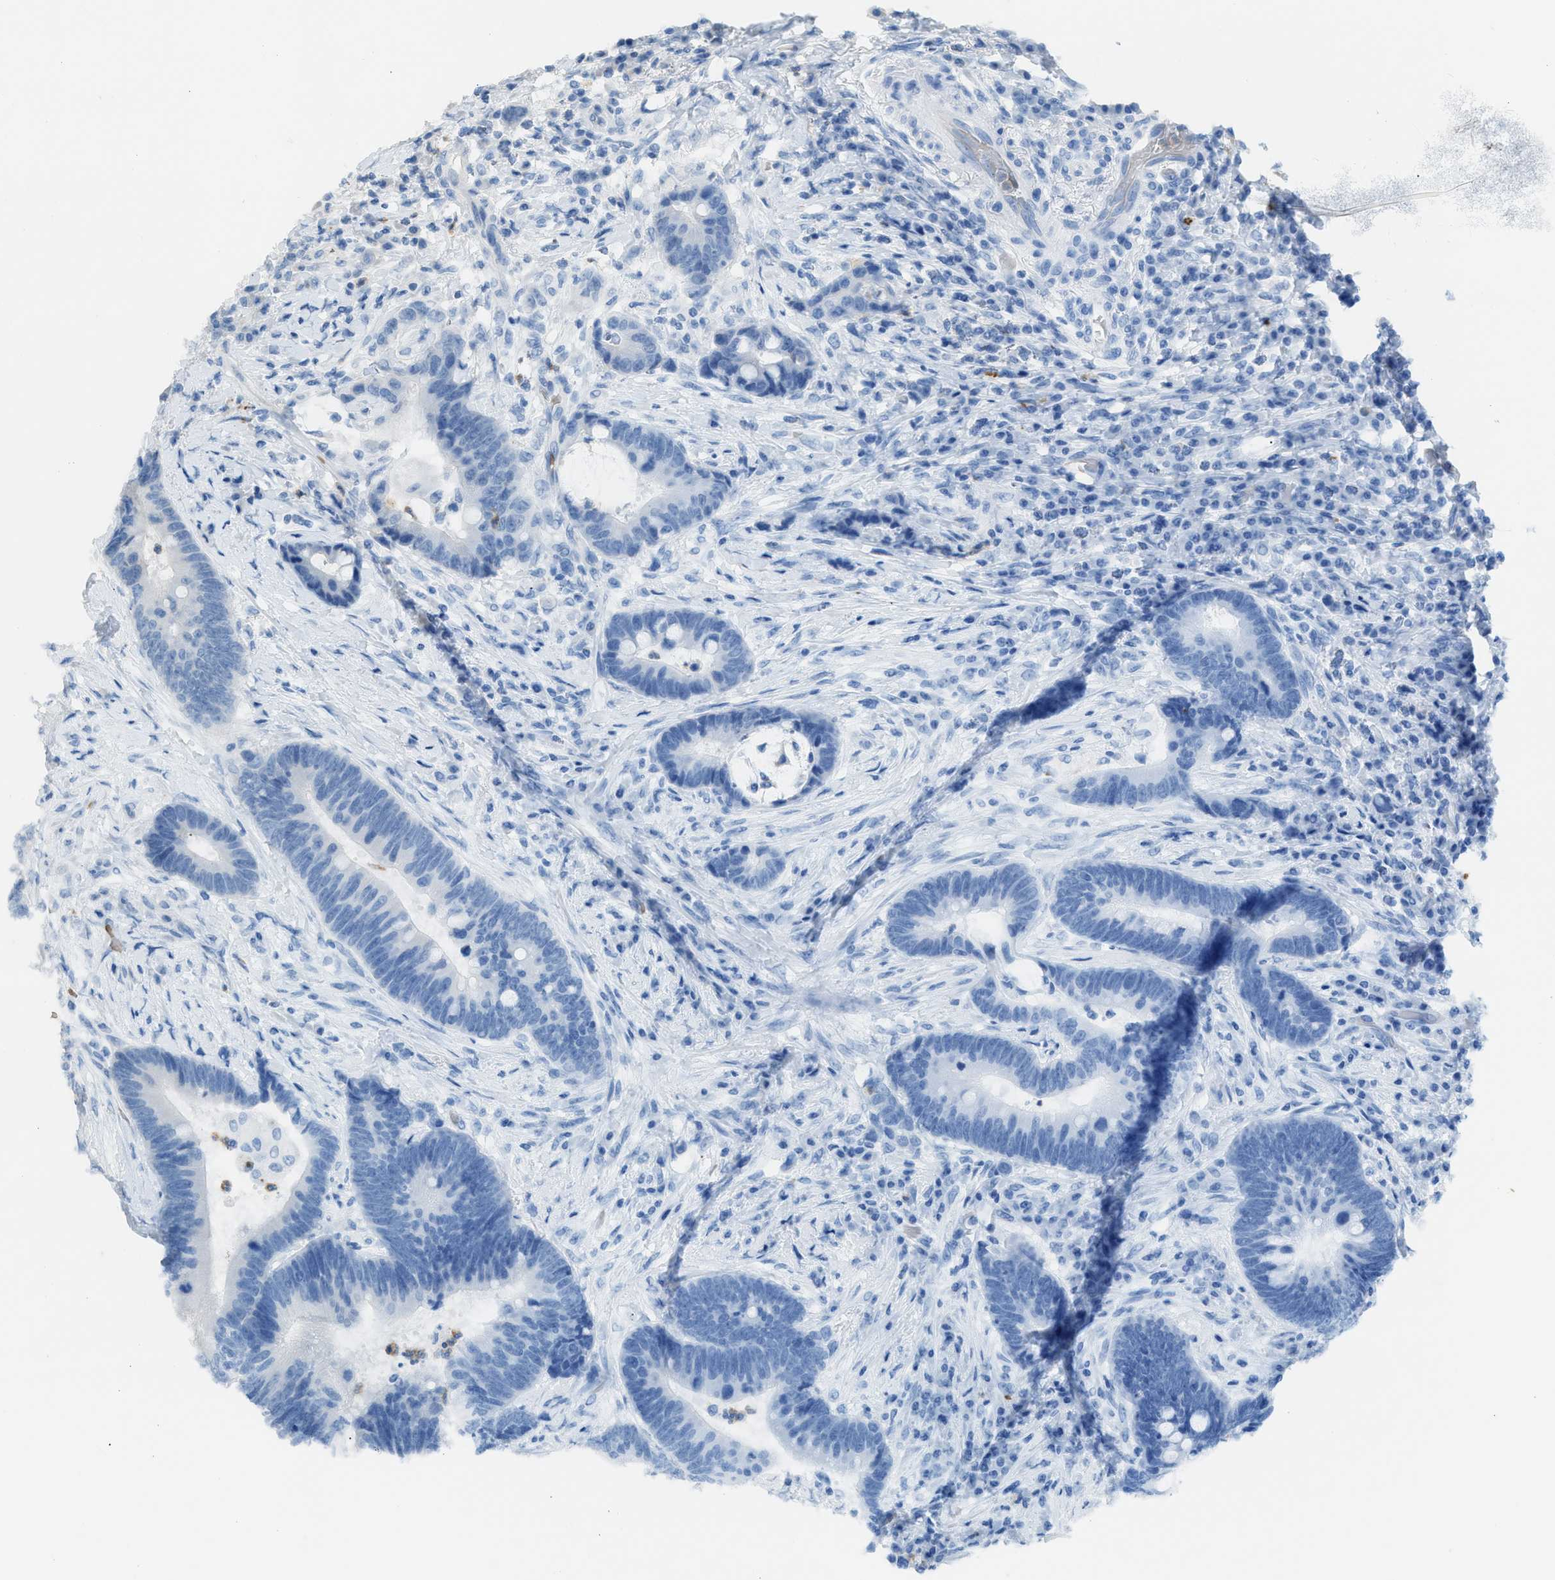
{"staining": {"intensity": "negative", "quantity": "none", "location": "none"}, "tissue": "colorectal cancer", "cell_type": "Tumor cells", "image_type": "cancer", "snomed": [{"axis": "morphology", "description": "Adenocarcinoma, NOS"}, {"axis": "topography", "description": "Rectum"}, {"axis": "topography", "description": "Anal"}], "caption": "Protein analysis of colorectal adenocarcinoma demonstrates no significant expression in tumor cells. The staining is performed using DAB brown chromogen with nuclei counter-stained in using hematoxylin.", "gene": "CFAP77", "patient": {"sex": "female", "age": 89}}